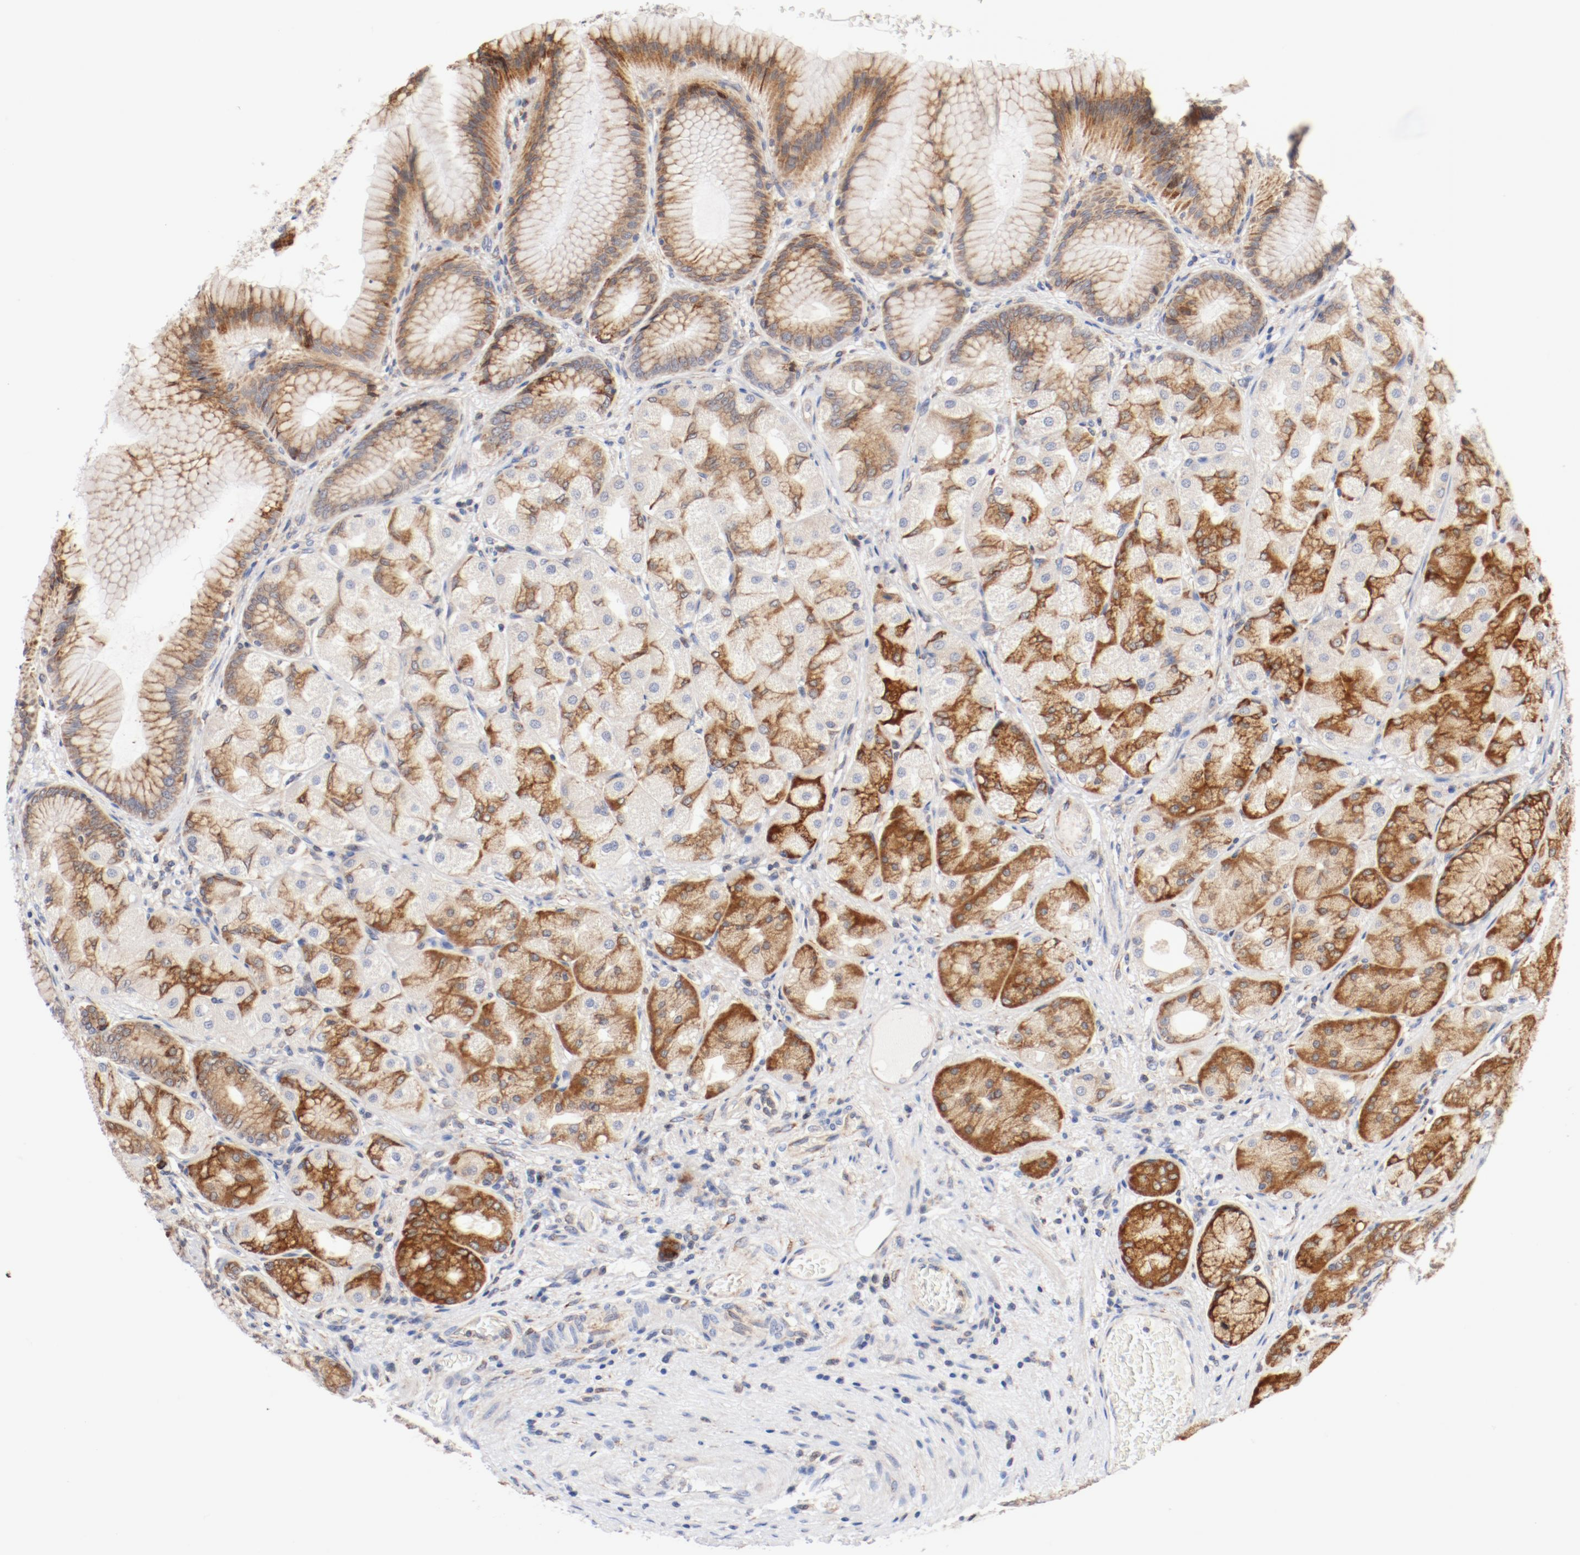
{"staining": {"intensity": "moderate", "quantity": ">75%", "location": "cytoplasmic/membranous"}, "tissue": "stomach", "cell_type": "Glandular cells", "image_type": "normal", "snomed": [{"axis": "morphology", "description": "Normal tissue, NOS"}, {"axis": "morphology", "description": "Adenocarcinoma, NOS"}, {"axis": "topography", "description": "Stomach"}, {"axis": "topography", "description": "Stomach, lower"}], "caption": "Immunohistochemistry (IHC) of normal human stomach shows medium levels of moderate cytoplasmic/membranous positivity in about >75% of glandular cells. (brown staining indicates protein expression, while blue staining denotes nuclei).", "gene": "PDPK1", "patient": {"sex": "female", "age": 65}}